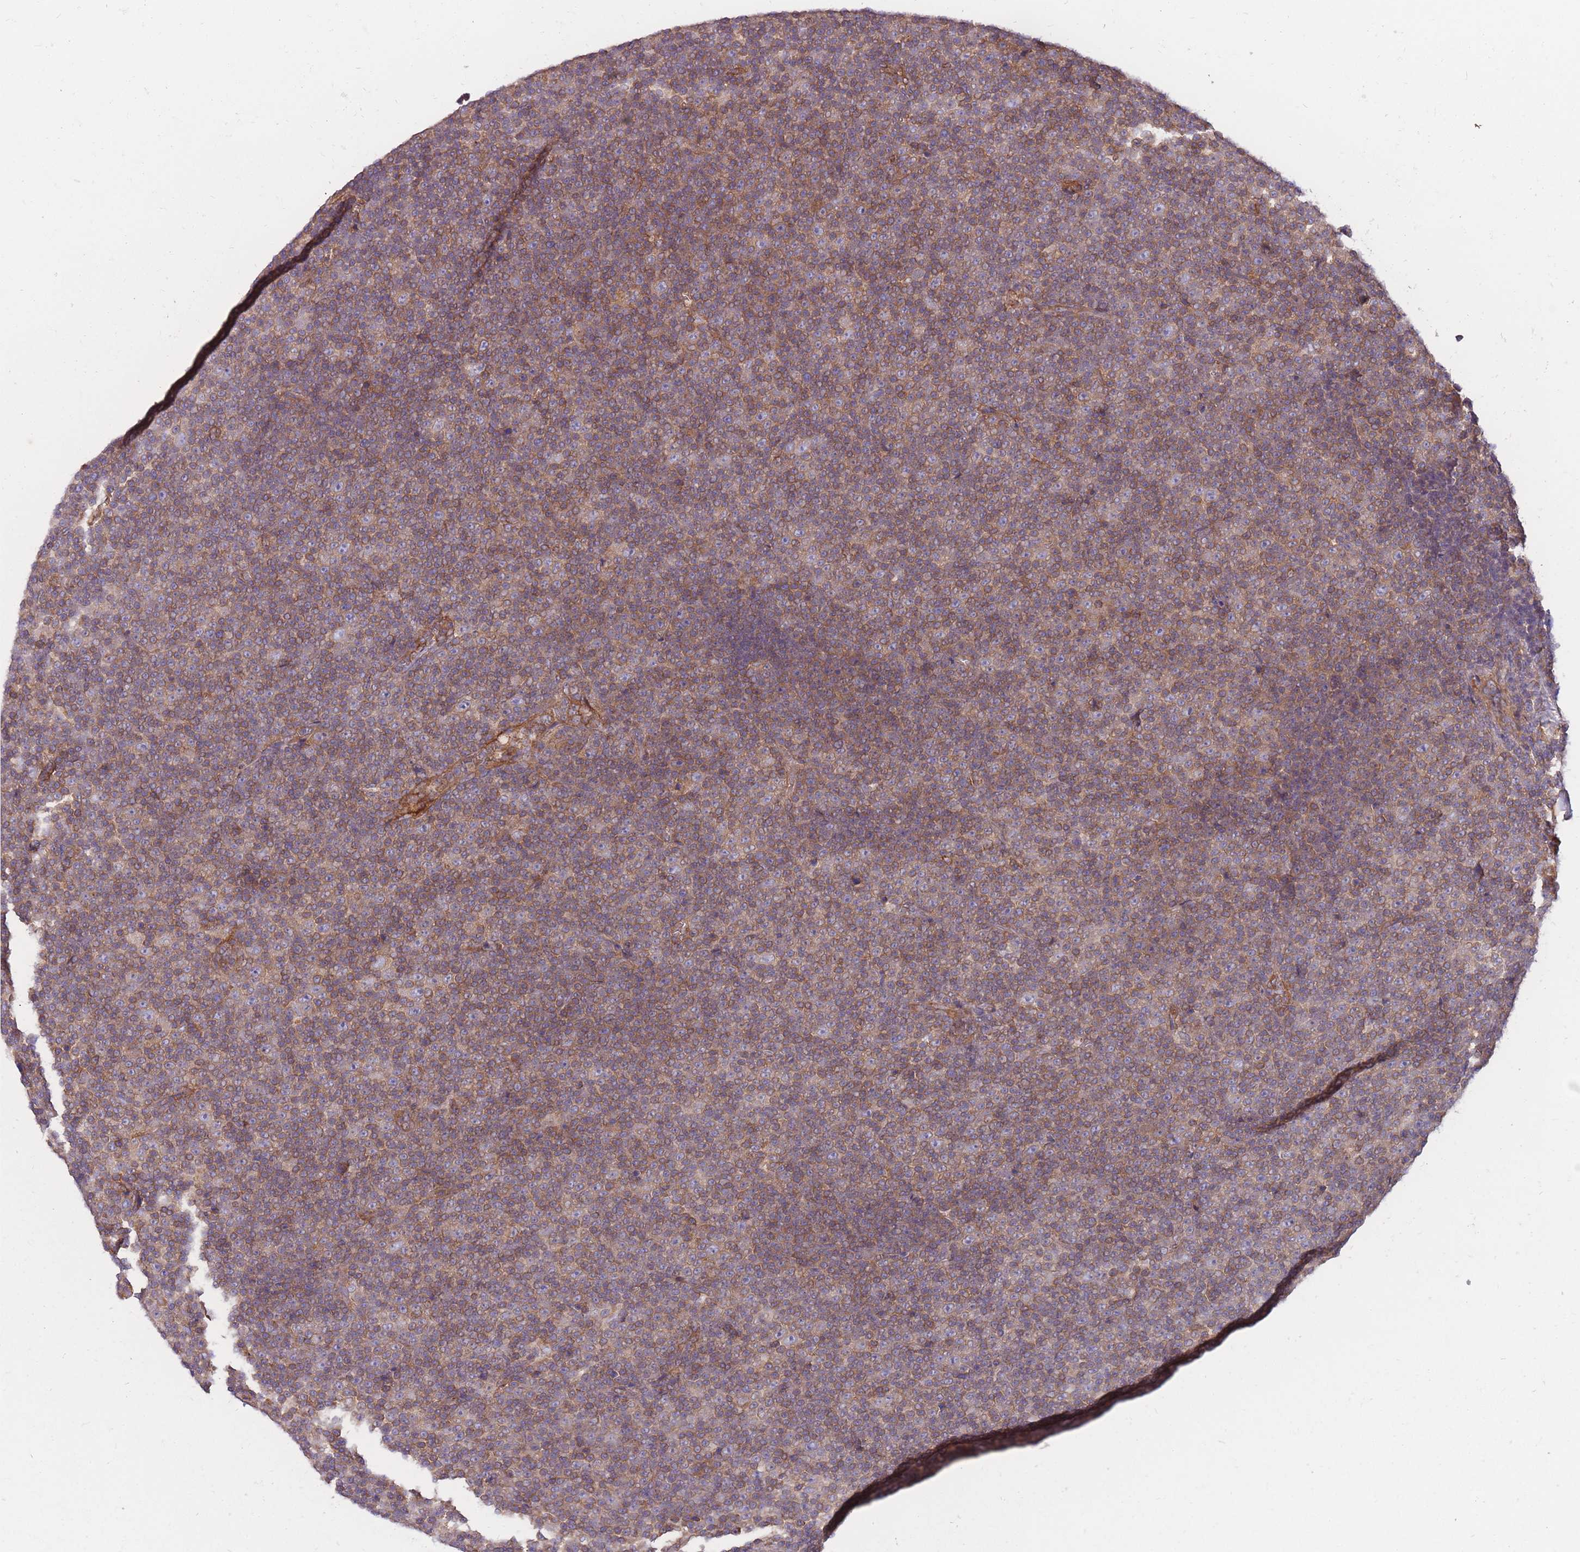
{"staining": {"intensity": "moderate", "quantity": "25%-75%", "location": "cytoplasmic/membranous"}, "tissue": "lymphoma", "cell_type": "Tumor cells", "image_type": "cancer", "snomed": [{"axis": "morphology", "description": "Malignant lymphoma, non-Hodgkin's type, Low grade"}, {"axis": "topography", "description": "Lymph node"}], "caption": "A histopathology image of low-grade malignant lymphoma, non-Hodgkin's type stained for a protein exhibits moderate cytoplasmic/membranous brown staining in tumor cells.", "gene": "GGA1", "patient": {"sex": "female", "age": 67}}